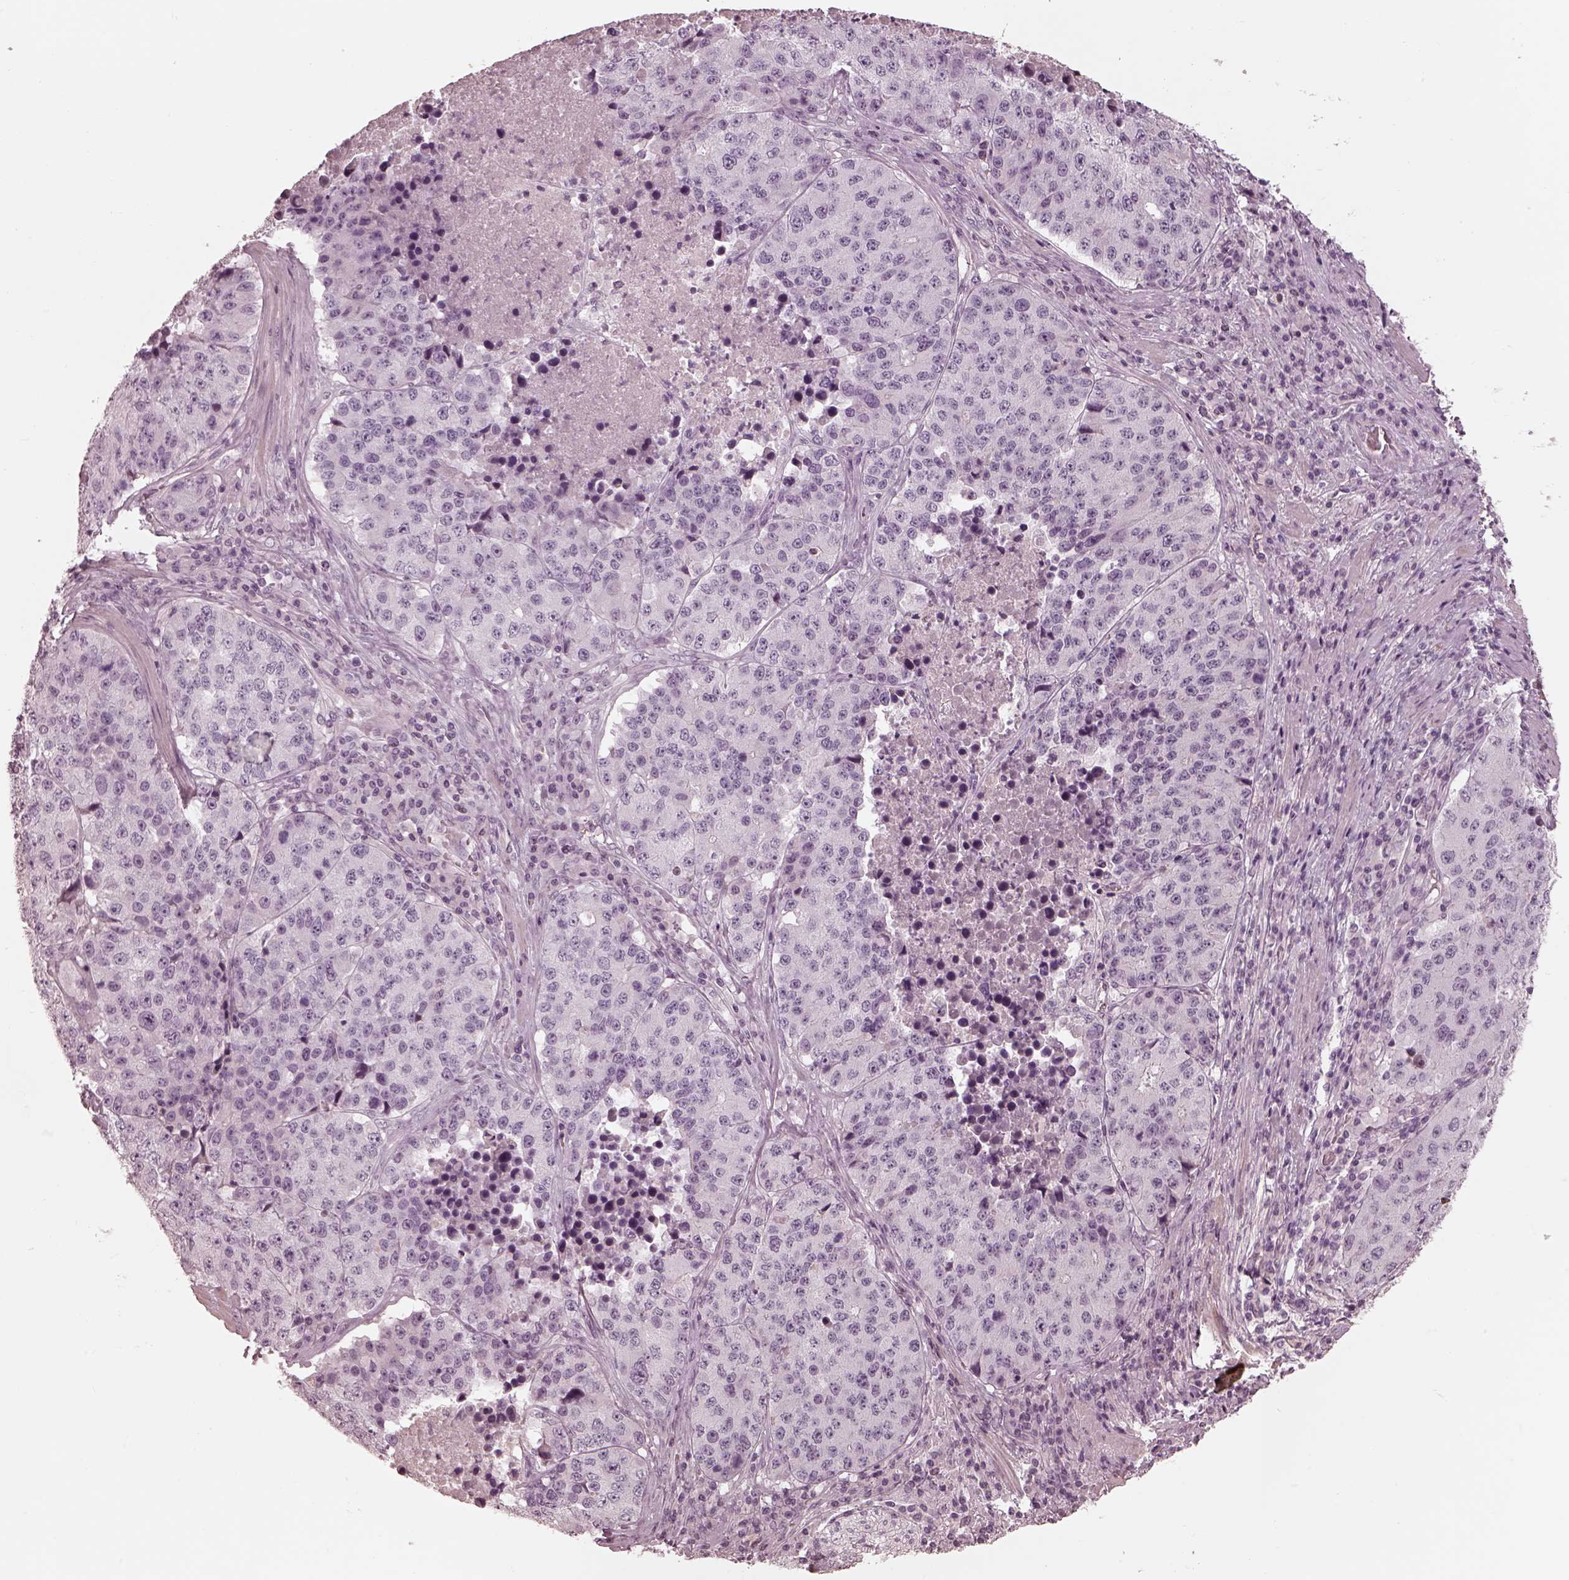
{"staining": {"intensity": "negative", "quantity": "none", "location": "none"}, "tissue": "stomach cancer", "cell_type": "Tumor cells", "image_type": "cancer", "snomed": [{"axis": "morphology", "description": "Adenocarcinoma, NOS"}, {"axis": "topography", "description": "Stomach"}], "caption": "The IHC image has no significant positivity in tumor cells of stomach cancer (adenocarcinoma) tissue.", "gene": "ADRB3", "patient": {"sex": "male", "age": 71}}